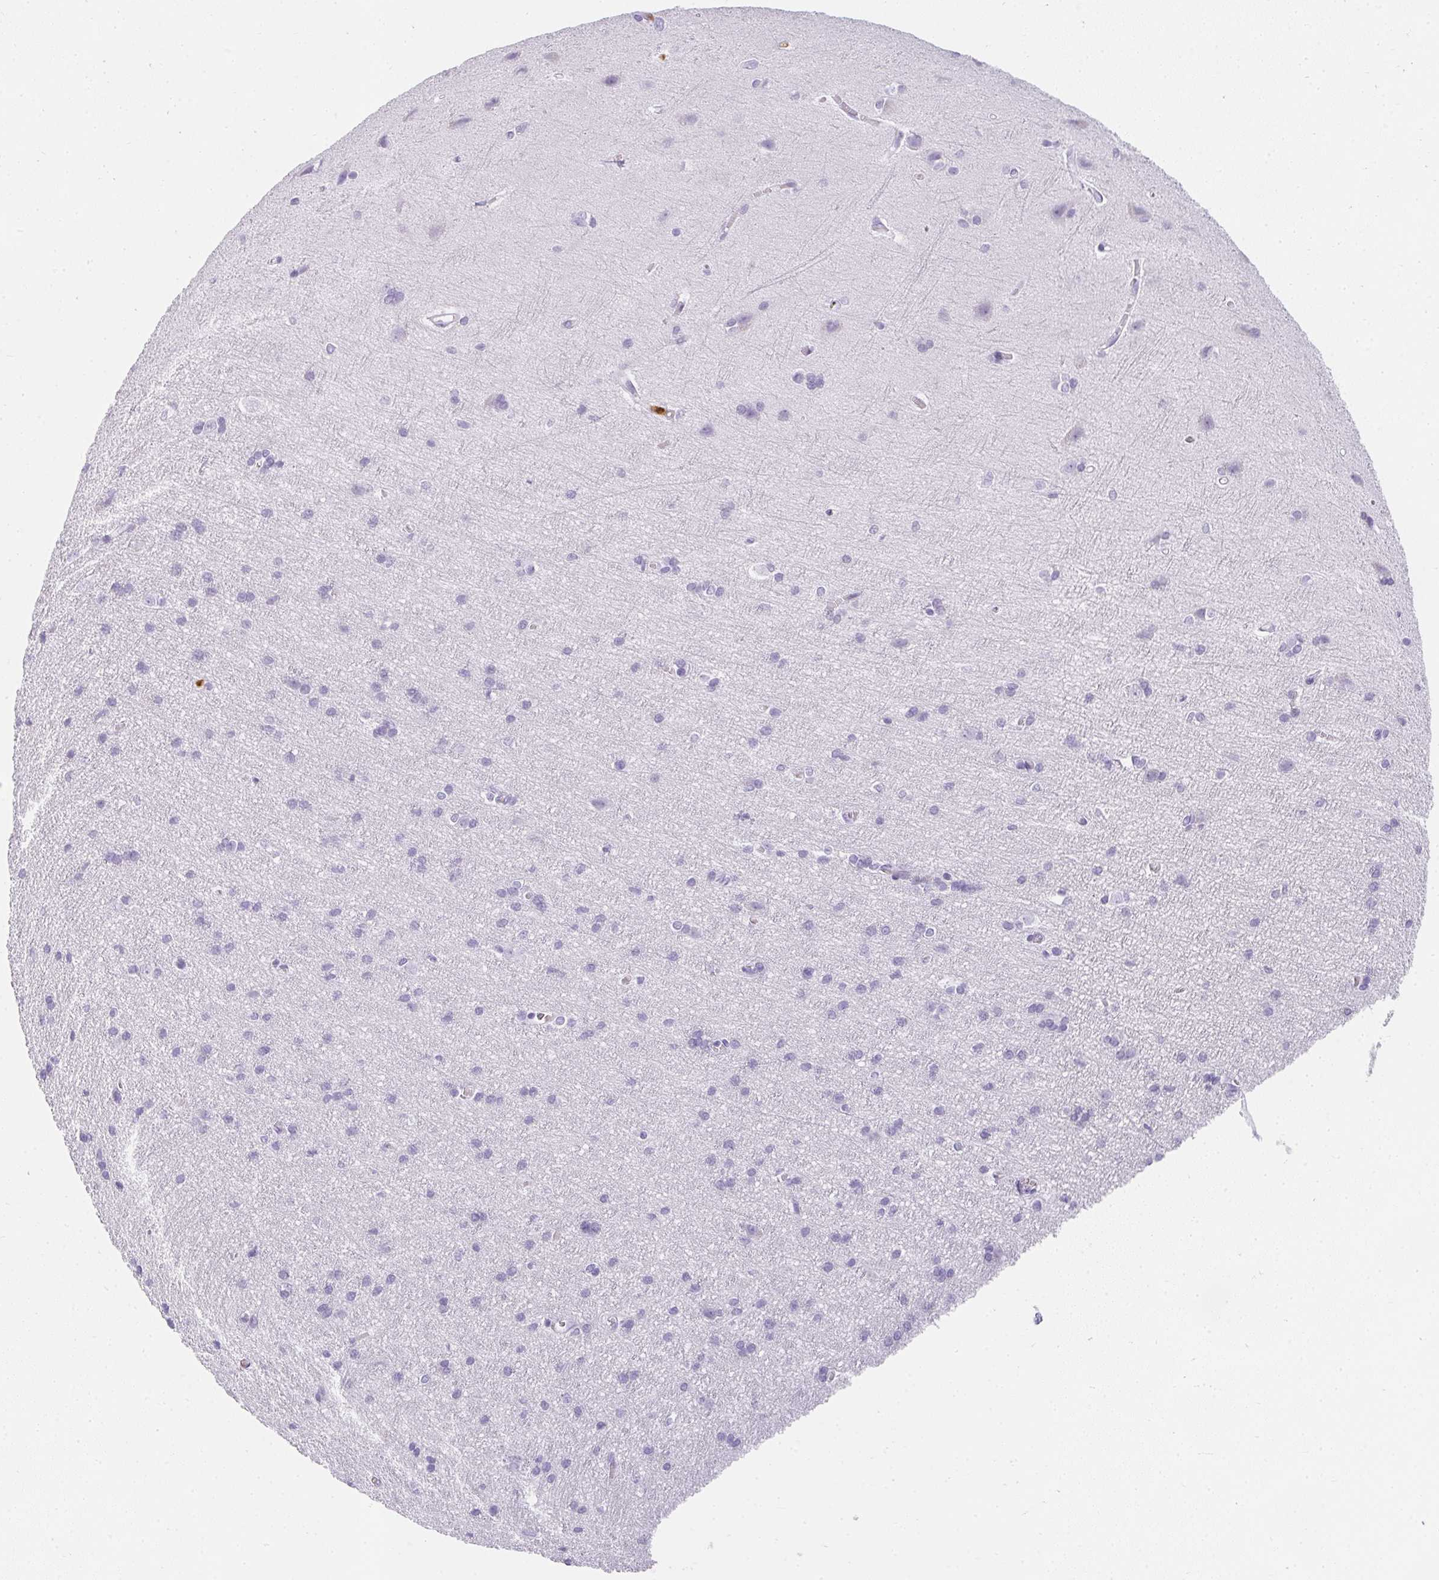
{"staining": {"intensity": "negative", "quantity": "none", "location": "none"}, "tissue": "cerebral cortex", "cell_type": "Endothelial cells", "image_type": "normal", "snomed": [{"axis": "morphology", "description": "Normal tissue, NOS"}, {"axis": "topography", "description": "Cerebral cortex"}], "caption": "Cerebral cortex stained for a protein using immunohistochemistry demonstrates no positivity endothelial cells.", "gene": "HK3", "patient": {"sex": "male", "age": 37}}